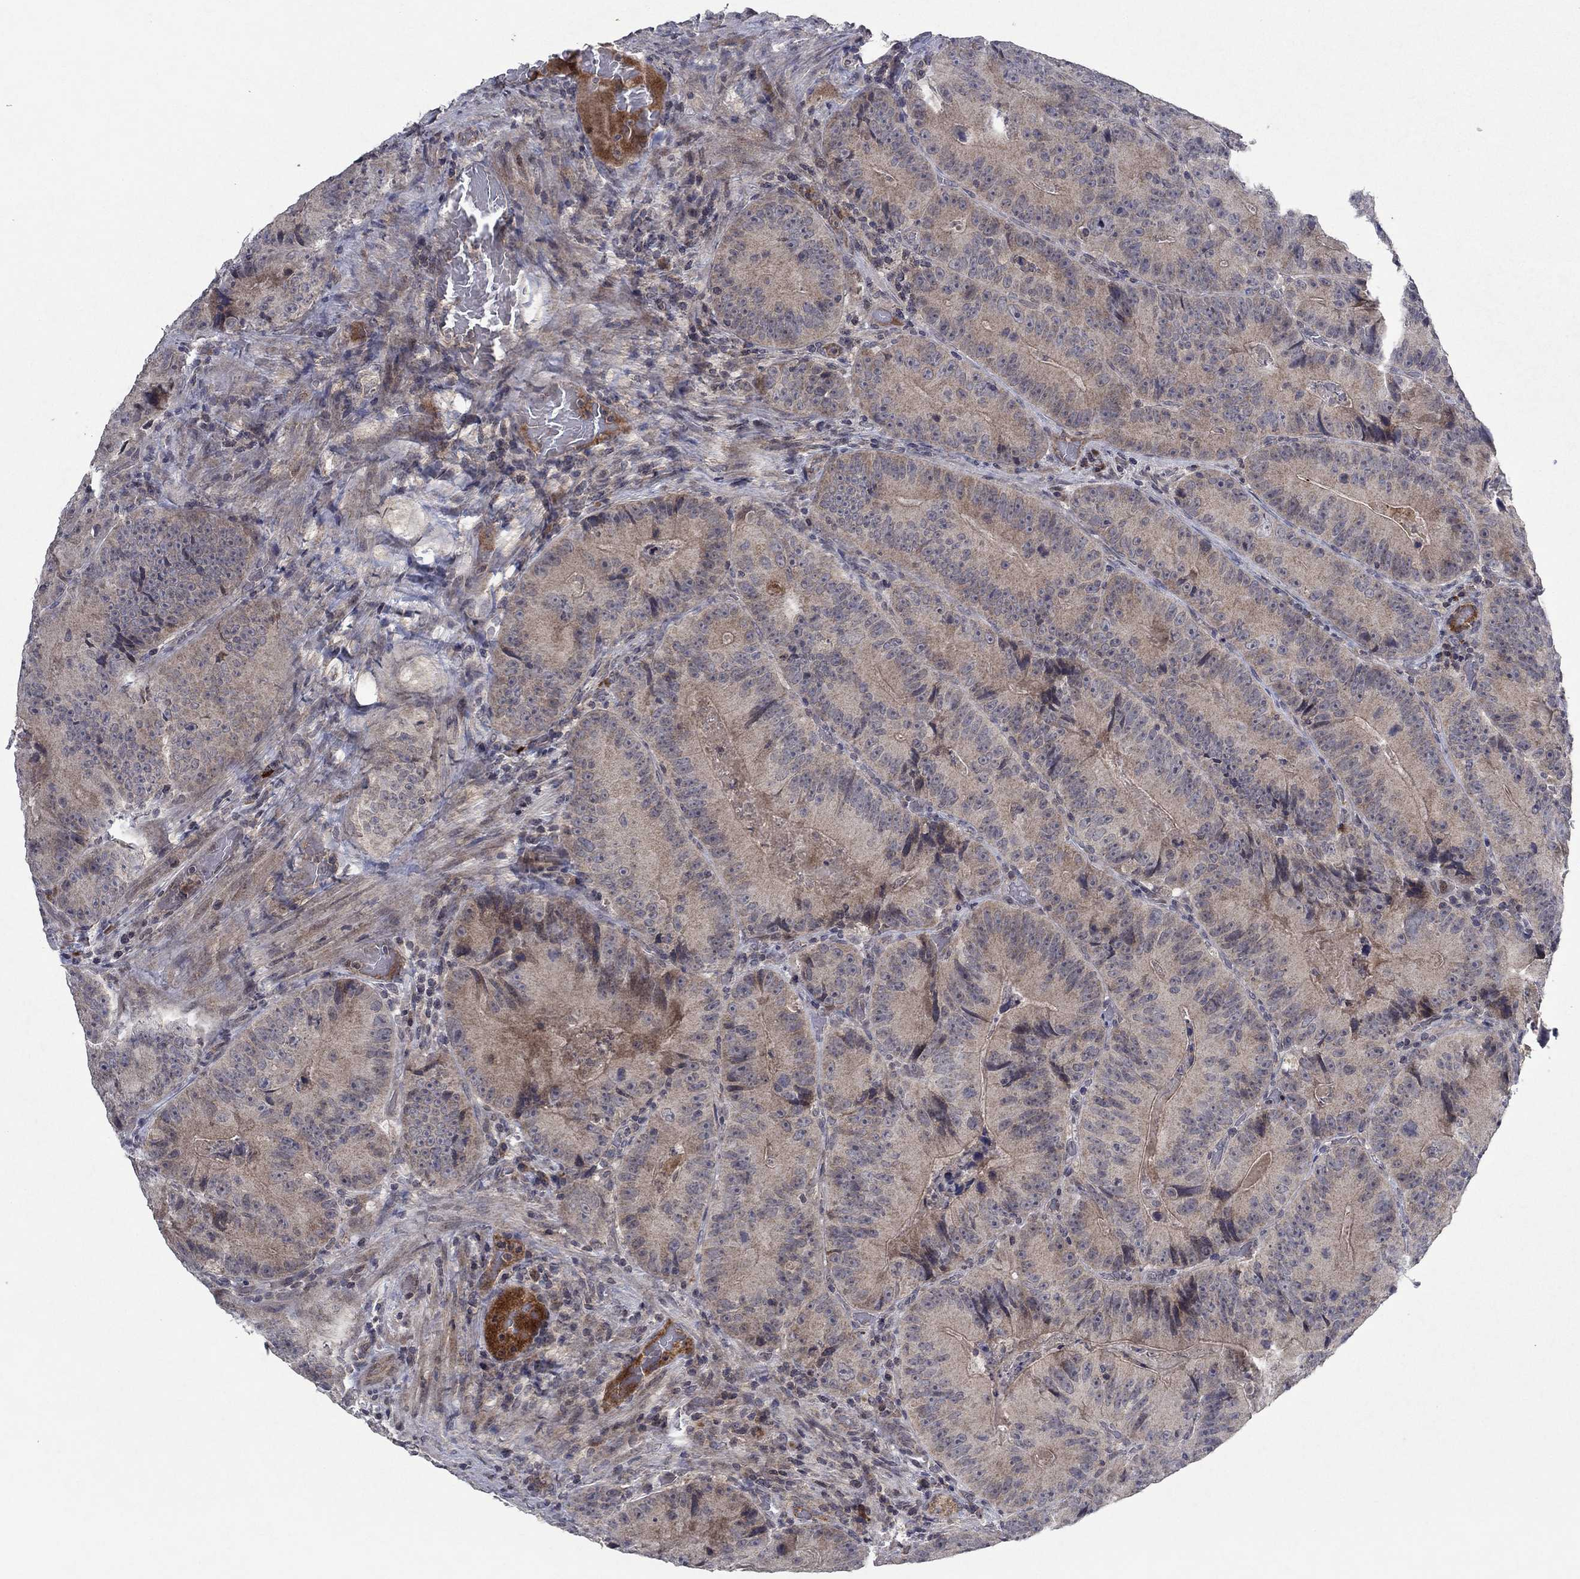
{"staining": {"intensity": "weak", "quantity": "25%-75%", "location": "cytoplasmic/membranous"}, "tissue": "colorectal cancer", "cell_type": "Tumor cells", "image_type": "cancer", "snomed": [{"axis": "morphology", "description": "Adenocarcinoma, NOS"}, {"axis": "topography", "description": "Colon"}], "caption": "Colorectal cancer stained with DAB (3,3'-diaminobenzidine) IHC demonstrates low levels of weak cytoplasmic/membranous staining in about 25%-75% of tumor cells.", "gene": "IL4", "patient": {"sex": "female", "age": 86}}